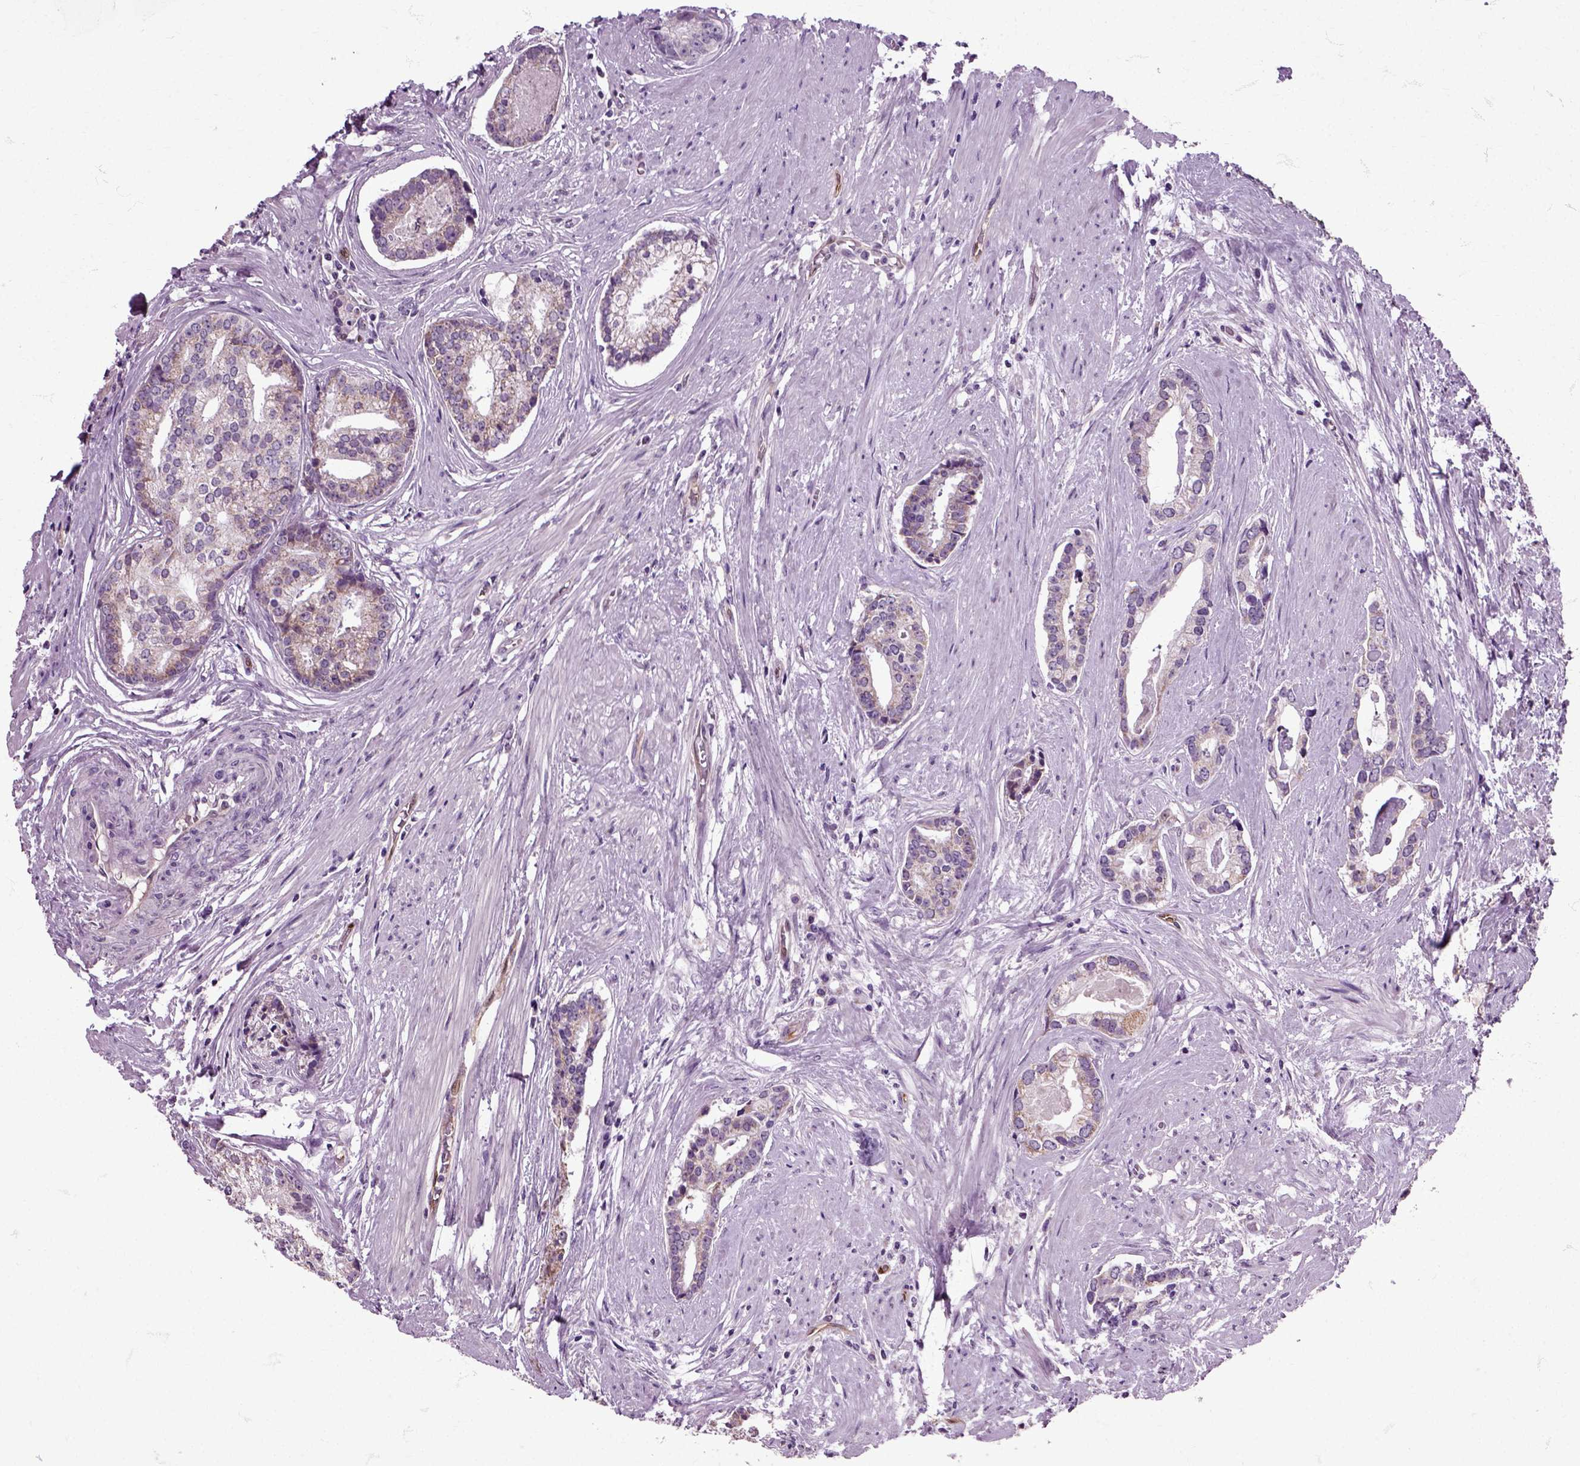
{"staining": {"intensity": "negative", "quantity": "none", "location": "none"}, "tissue": "prostate cancer", "cell_type": "Tumor cells", "image_type": "cancer", "snomed": [{"axis": "morphology", "description": "Adenocarcinoma, NOS"}, {"axis": "topography", "description": "Prostate and seminal vesicle, NOS"}, {"axis": "topography", "description": "Prostate"}], "caption": "Adenocarcinoma (prostate) was stained to show a protein in brown. There is no significant positivity in tumor cells.", "gene": "HSPA2", "patient": {"sex": "male", "age": 44}}